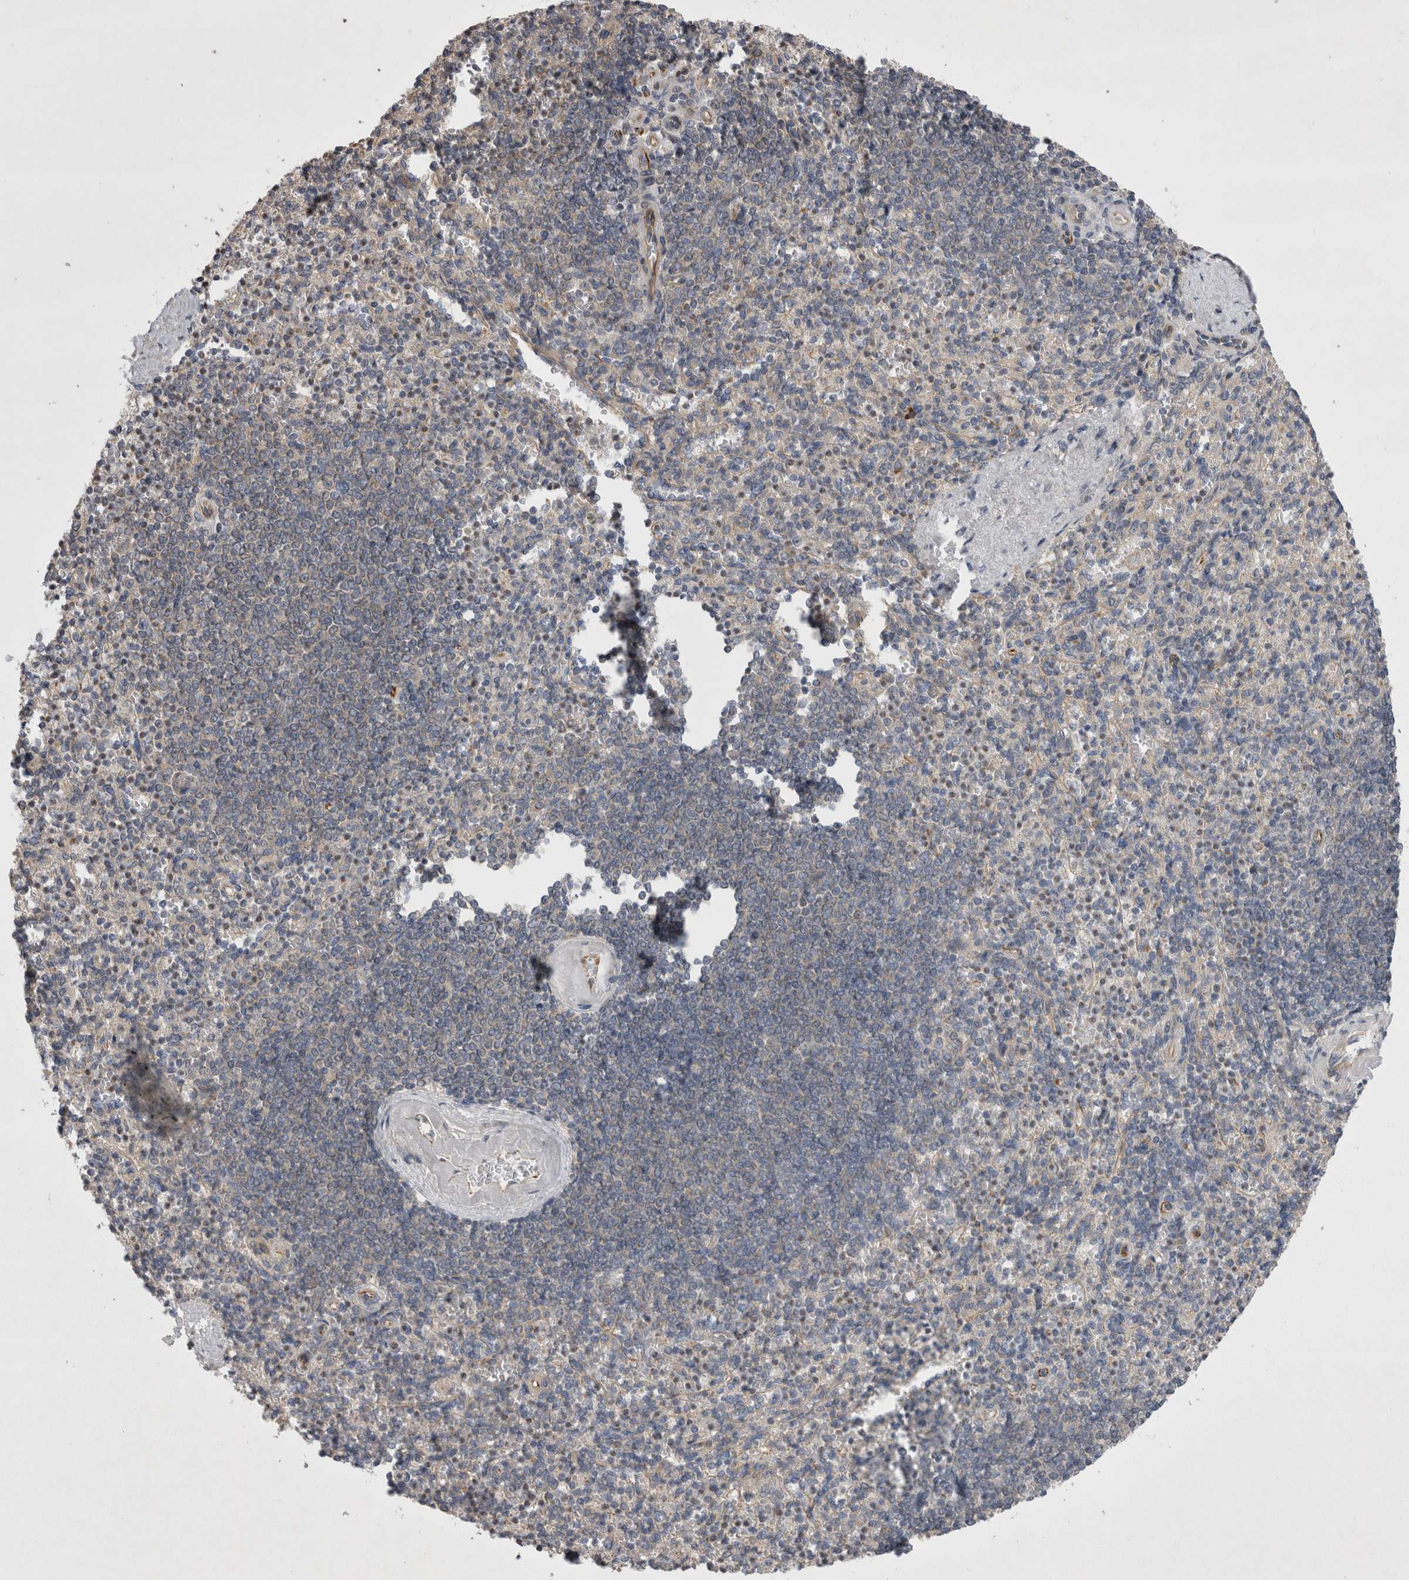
{"staining": {"intensity": "weak", "quantity": "<25%", "location": "cytoplasmic/membranous"}, "tissue": "spleen", "cell_type": "Cells in red pulp", "image_type": "normal", "snomed": [{"axis": "morphology", "description": "Normal tissue, NOS"}, {"axis": "topography", "description": "Spleen"}], "caption": "A high-resolution micrograph shows immunohistochemistry (IHC) staining of benign spleen, which displays no significant positivity in cells in red pulp. The staining is performed using DAB (3,3'-diaminobenzidine) brown chromogen with nuclei counter-stained in using hematoxylin.", "gene": "TSPOAP1", "patient": {"sex": "female", "age": 74}}